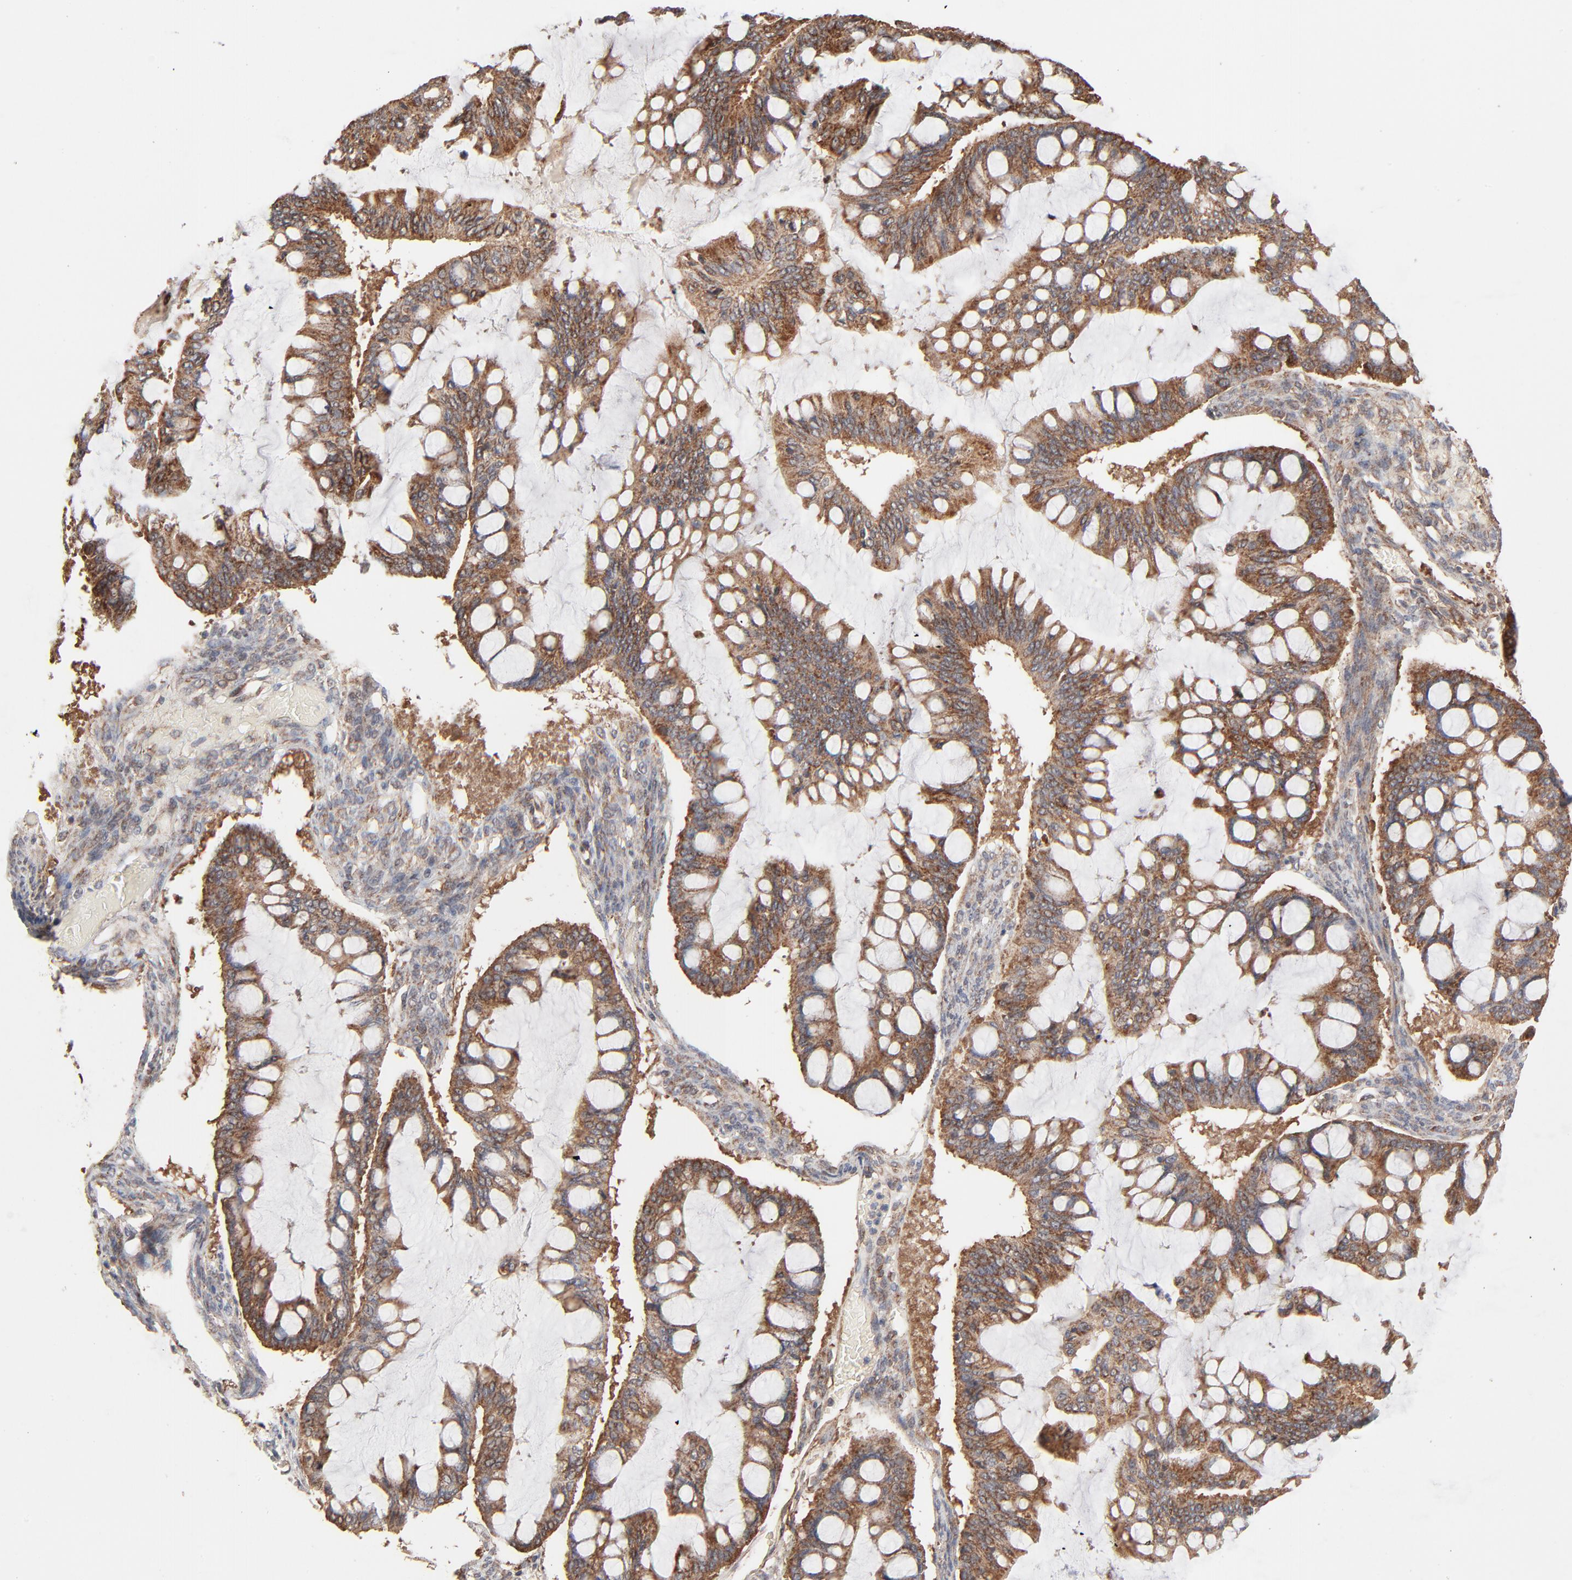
{"staining": {"intensity": "strong", "quantity": ">75%", "location": "cytoplasmic/membranous"}, "tissue": "ovarian cancer", "cell_type": "Tumor cells", "image_type": "cancer", "snomed": [{"axis": "morphology", "description": "Cystadenocarcinoma, mucinous, NOS"}, {"axis": "topography", "description": "Ovary"}], "caption": "Protein expression analysis of human ovarian cancer reveals strong cytoplasmic/membranous positivity in approximately >75% of tumor cells.", "gene": "ABLIM3", "patient": {"sex": "female", "age": 73}}